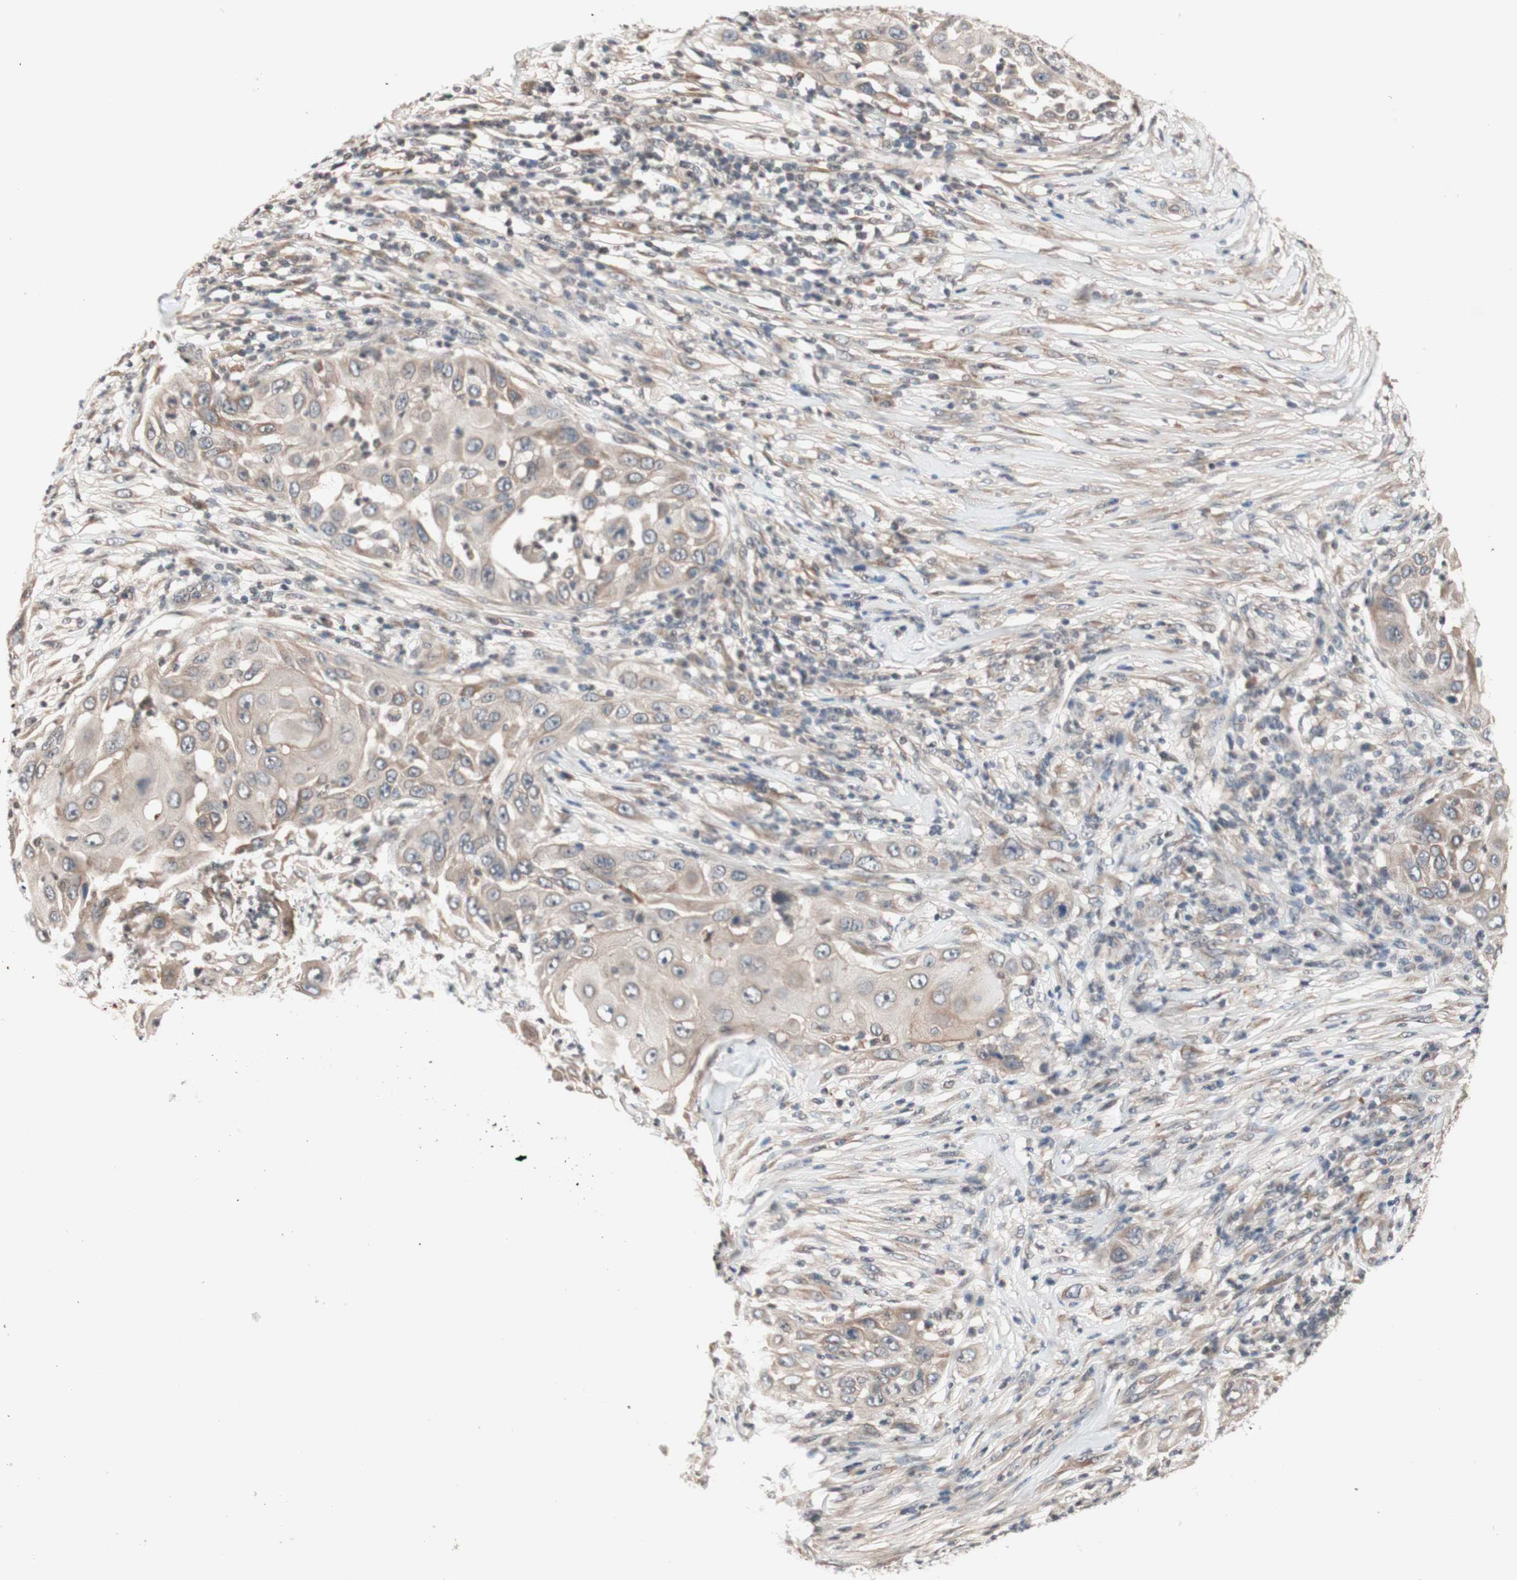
{"staining": {"intensity": "weak", "quantity": ">75%", "location": "cytoplasmic/membranous"}, "tissue": "skin cancer", "cell_type": "Tumor cells", "image_type": "cancer", "snomed": [{"axis": "morphology", "description": "Squamous cell carcinoma, NOS"}, {"axis": "topography", "description": "Skin"}], "caption": "Weak cytoplasmic/membranous expression for a protein is identified in approximately >75% of tumor cells of skin cancer (squamous cell carcinoma) using immunohistochemistry (IHC).", "gene": "CD55", "patient": {"sex": "female", "age": 44}}